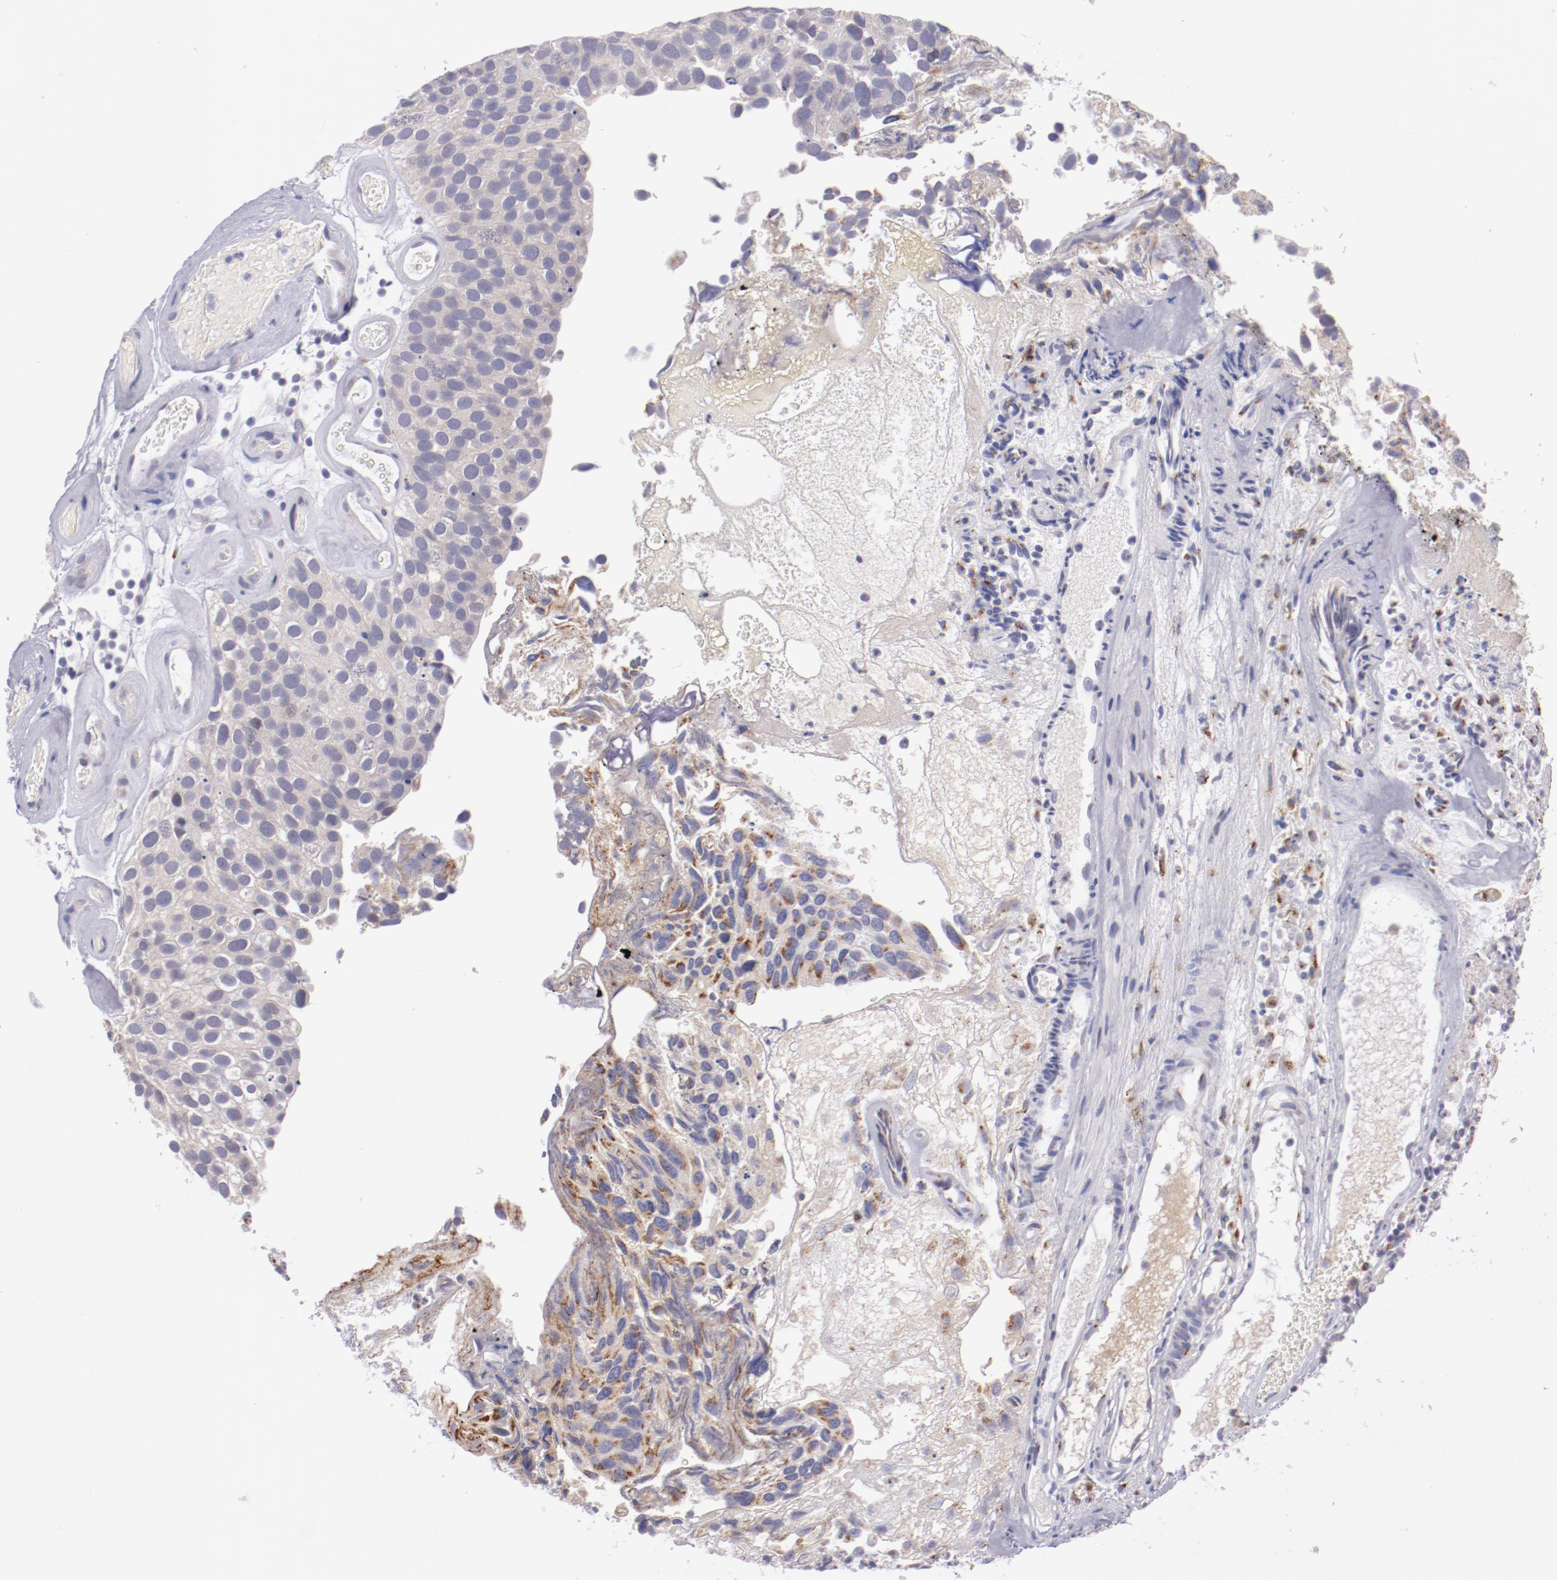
{"staining": {"intensity": "moderate", "quantity": "25%-75%", "location": "cytoplasmic/membranous"}, "tissue": "urothelial cancer", "cell_type": "Tumor cells", "image_type": "cancer", "snomed": [{"axis": "morphology", "description": "Urothelial carcinoma, High grade"}, {"axis": "topography", "description": "Urinary bladder"}], "caption": "Immunohistochemical staining of human urothelial cancer exhibits medium levels of moderate cytoplasmic/membranous protein expression in approximately 25%-75% of tumor cells.", "gene": "TRAF3", "patient": {"sex": "male", "age": 72}}